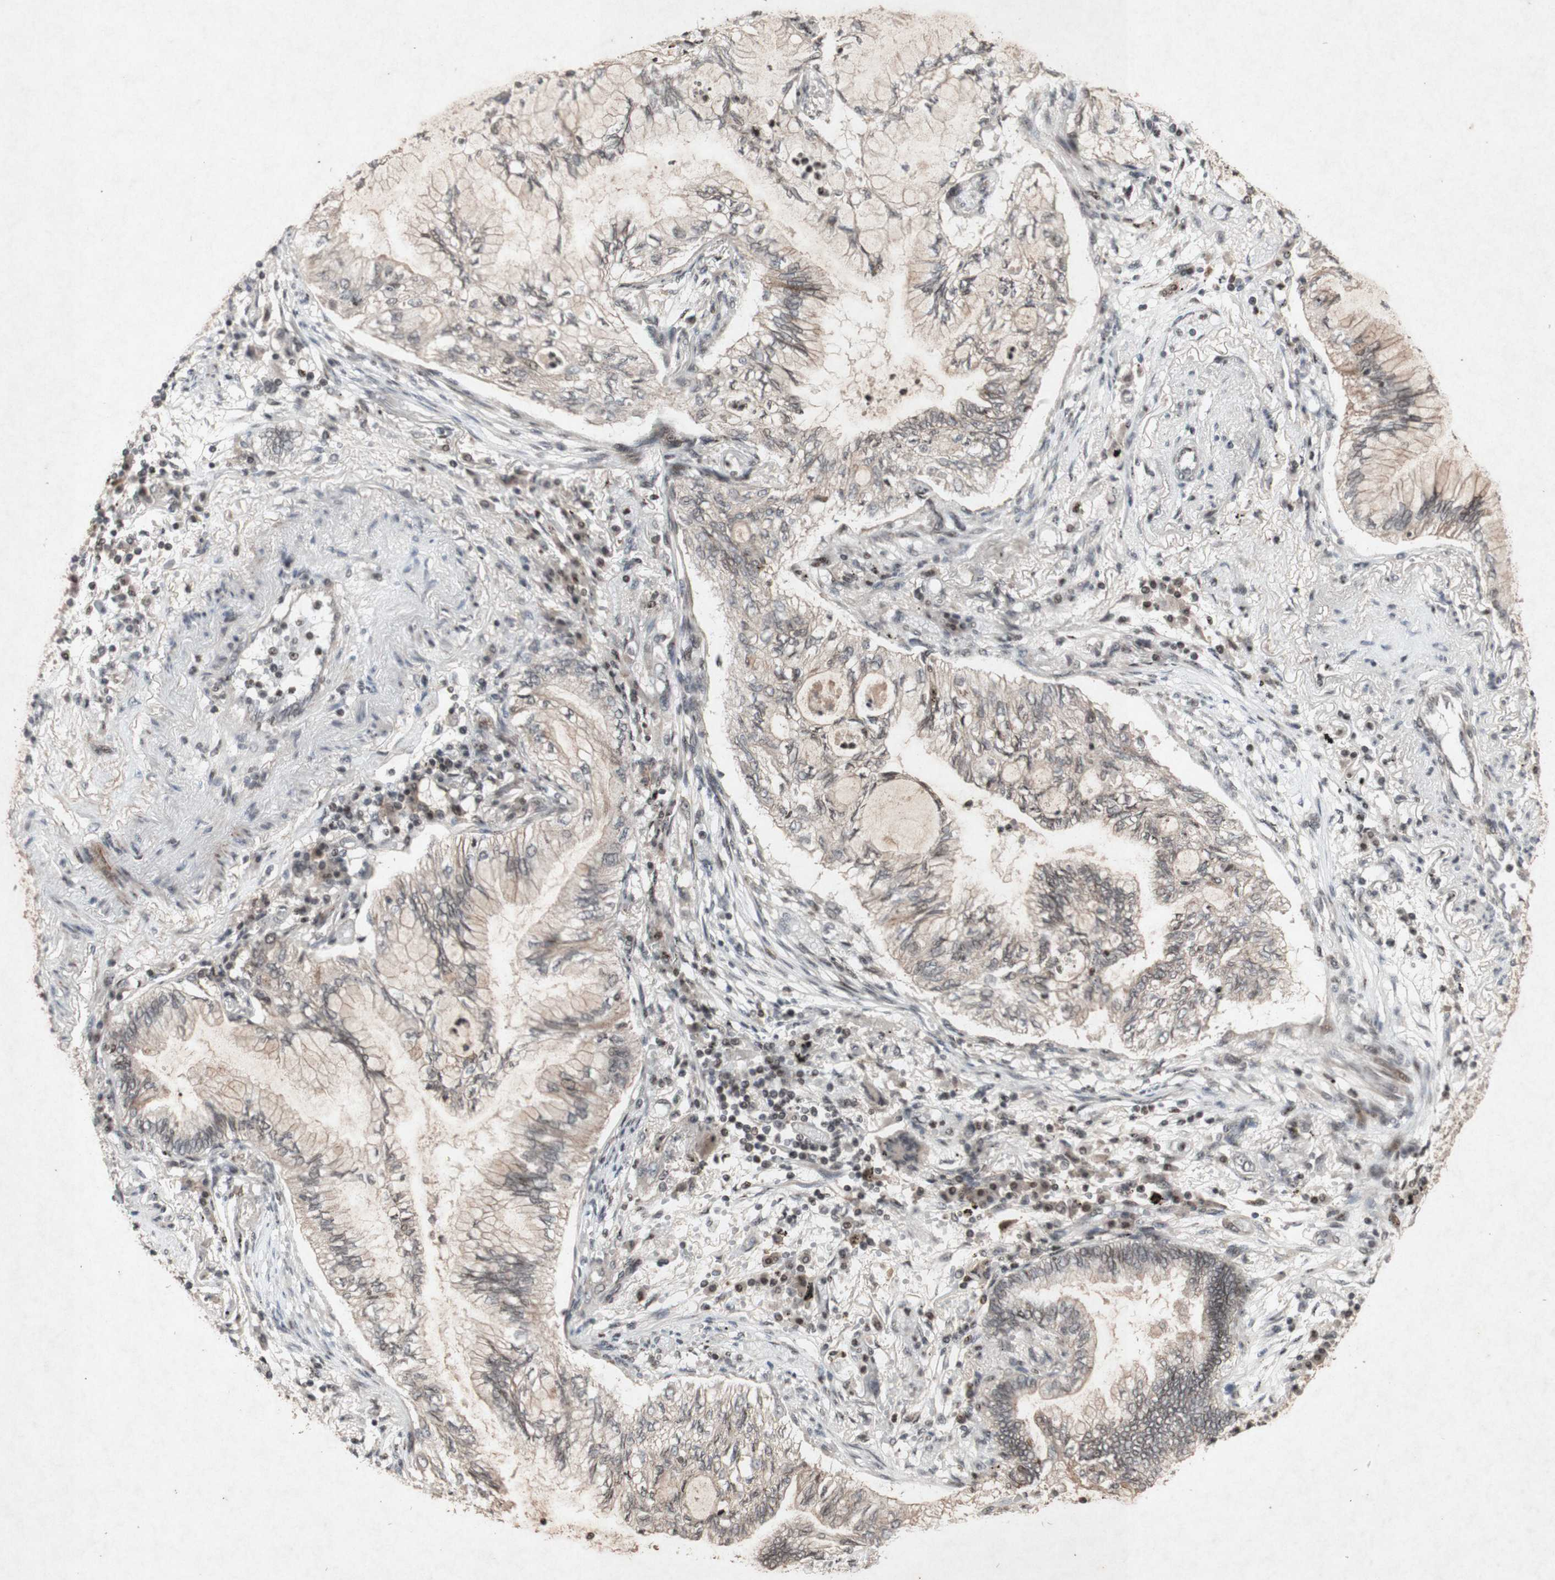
{"staining": {"intensity": "weak", "quantity": "25%-75%", "location": "cytoplasmic/membranous"}, "tissue": "lung cancer", "cell_type": "Tumor cells", "image_type": "cancer", "snomed": [{"axis": "morphology", "description": "Normal tissue, NOS"}, {"axis": "morphology", "description": "Adenocarcinoma, NOS"}, {"axis": "topography", "description": "Bronchus"}, {"axis": "topography", "description": "Lung"}], "caption": "An image of lung cancer stained for a protein displays weak cytoplasmic/membranous brown staining in tumor cells.", "gene": "PLXNA1", "patient": {"sex": "female", "age": 70}}